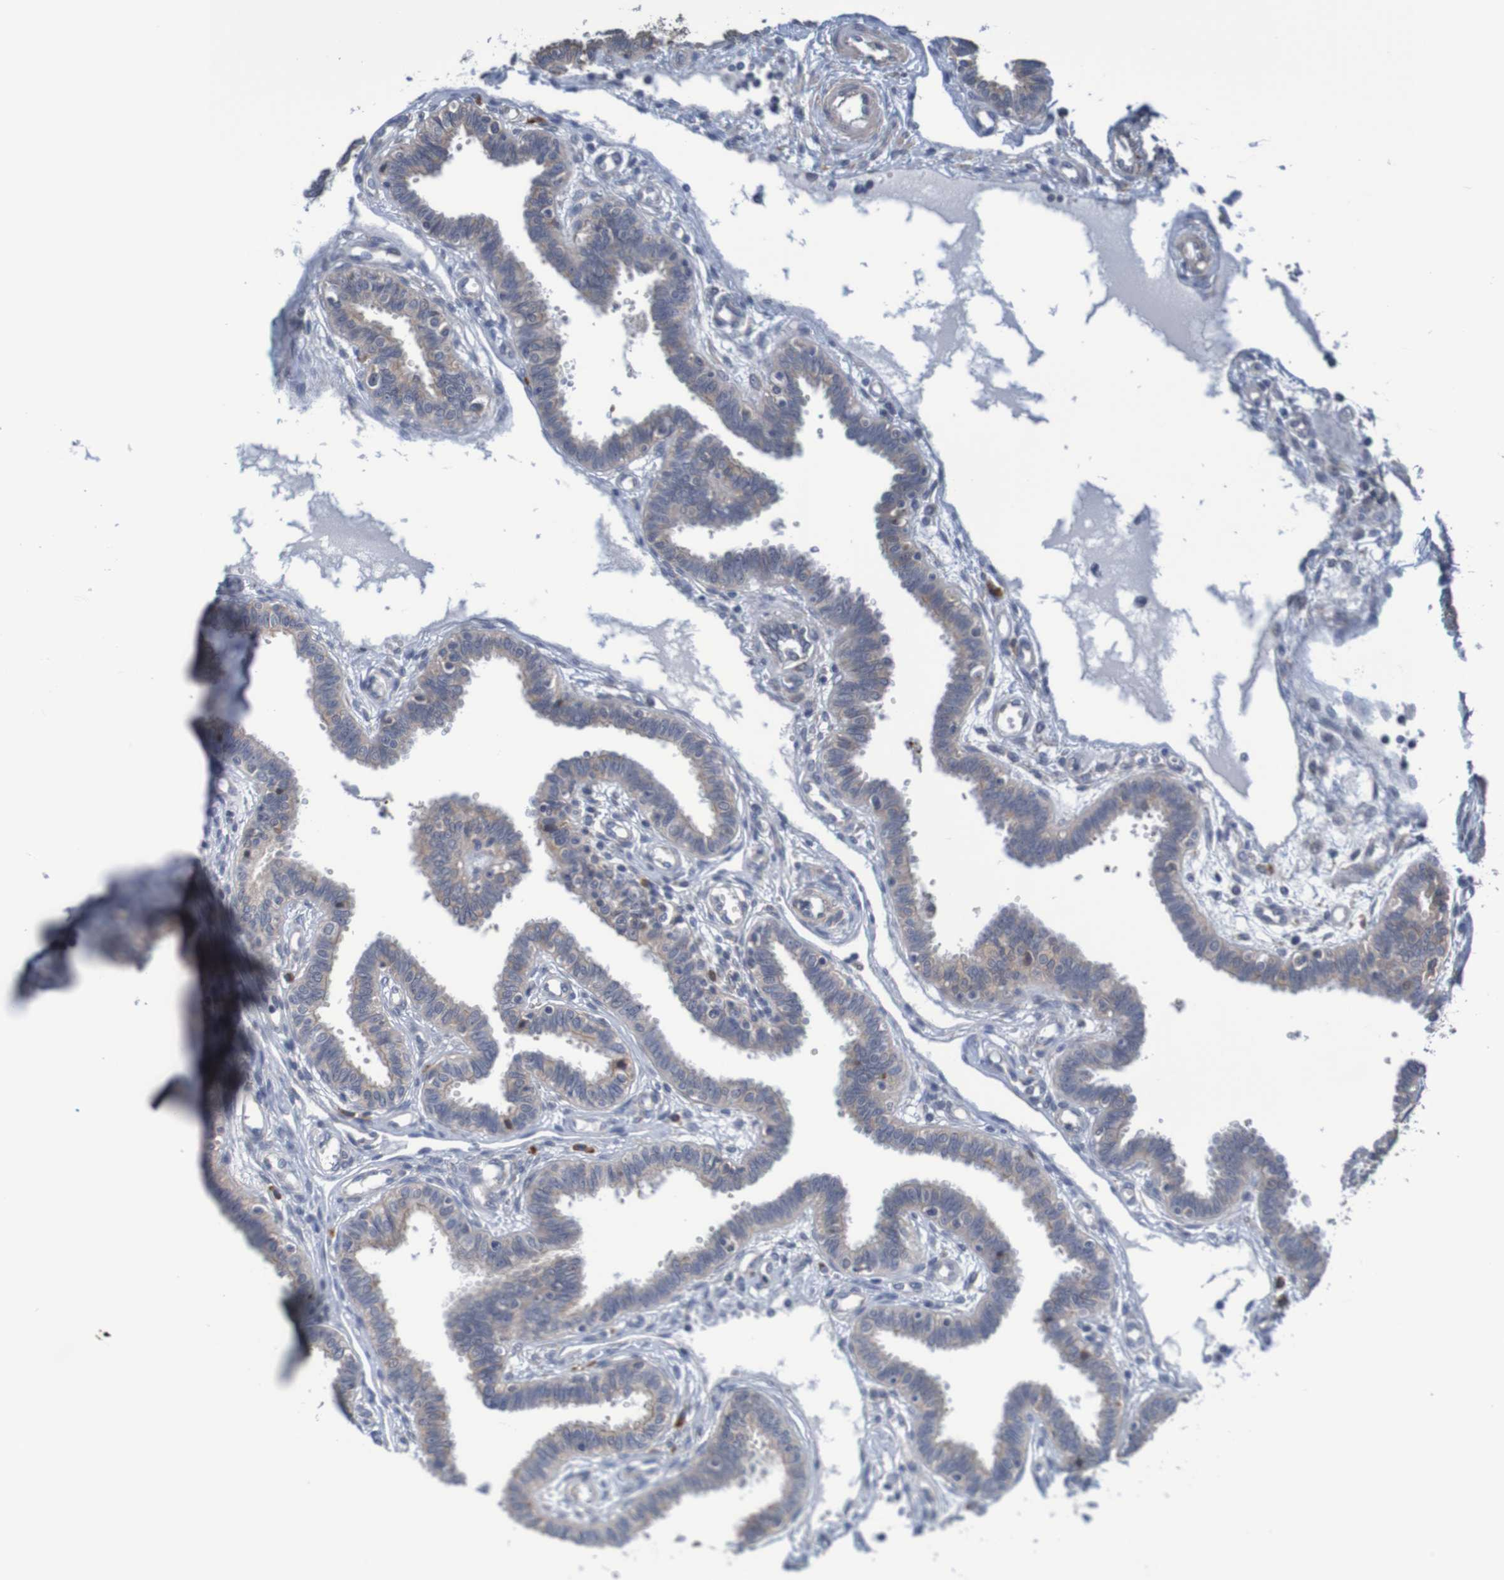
{"staining": {"intensity": "weak", "quantity": ">75%", "location": "cytoplasmic/membranous"}, "tissue": "fallopian tube", "cell_type": "Glandular cells", "image_type": "normal", "snomed": [{"axis": "morphology", "description": "Normal tissue, NOS"}, {"axis": "topography", "description": "Fallopian tube"}], "caption": "Fallopian tube stained with immunohistochemistry (IHC) displays weak cytoplasmic/membranous expression in approximately >75% of glandular cells. The staining was performed using DAB to visualize the protein expression in brown, while the nuclei were stained in blue with hematoxylin (Magnification: 20x).", "gene": "CLDN18", "patient": {"sex": "female", "age": 32}}